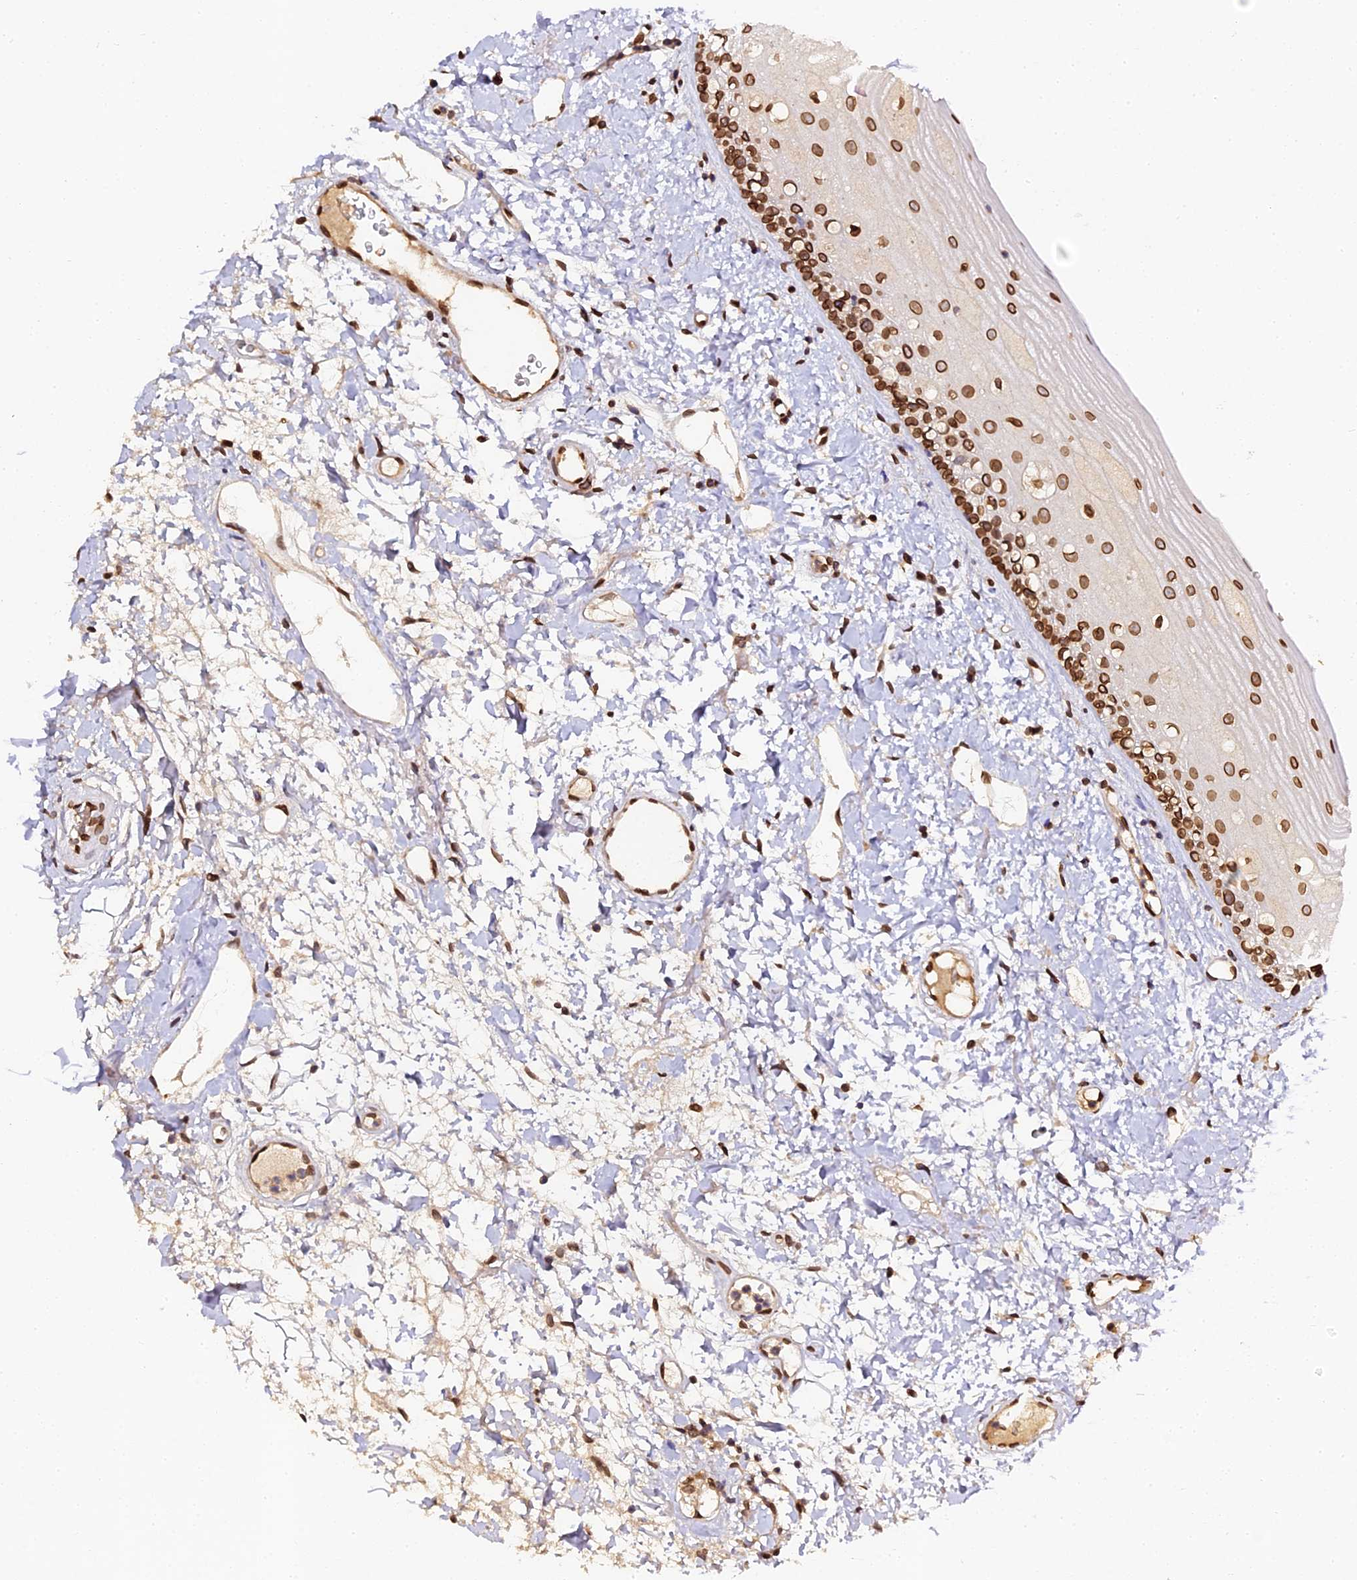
{"staining": {"intensity": "strong", "quantity": ">75%", "location": "cytoplasmic/membranous,nuclear"}, "tissue": "oral mucosa", "cell_type": "Squamous epithelial cells", "image_type": "normal", "snomed": [{"axis": "morphology", "description": "Normal tissue, NOS"}, {"axis": "topography", "description": "Oral tissue"}], "caption": "This image reveals immunohistochemistry staining of normal oral mucosa, with high strong cytoplasmic/membranous,nuclear expression in approximately >75% of squamous epithelial cells.", "gene": "ANAPC5", "patient": {"sex": "female", "age": 76}}